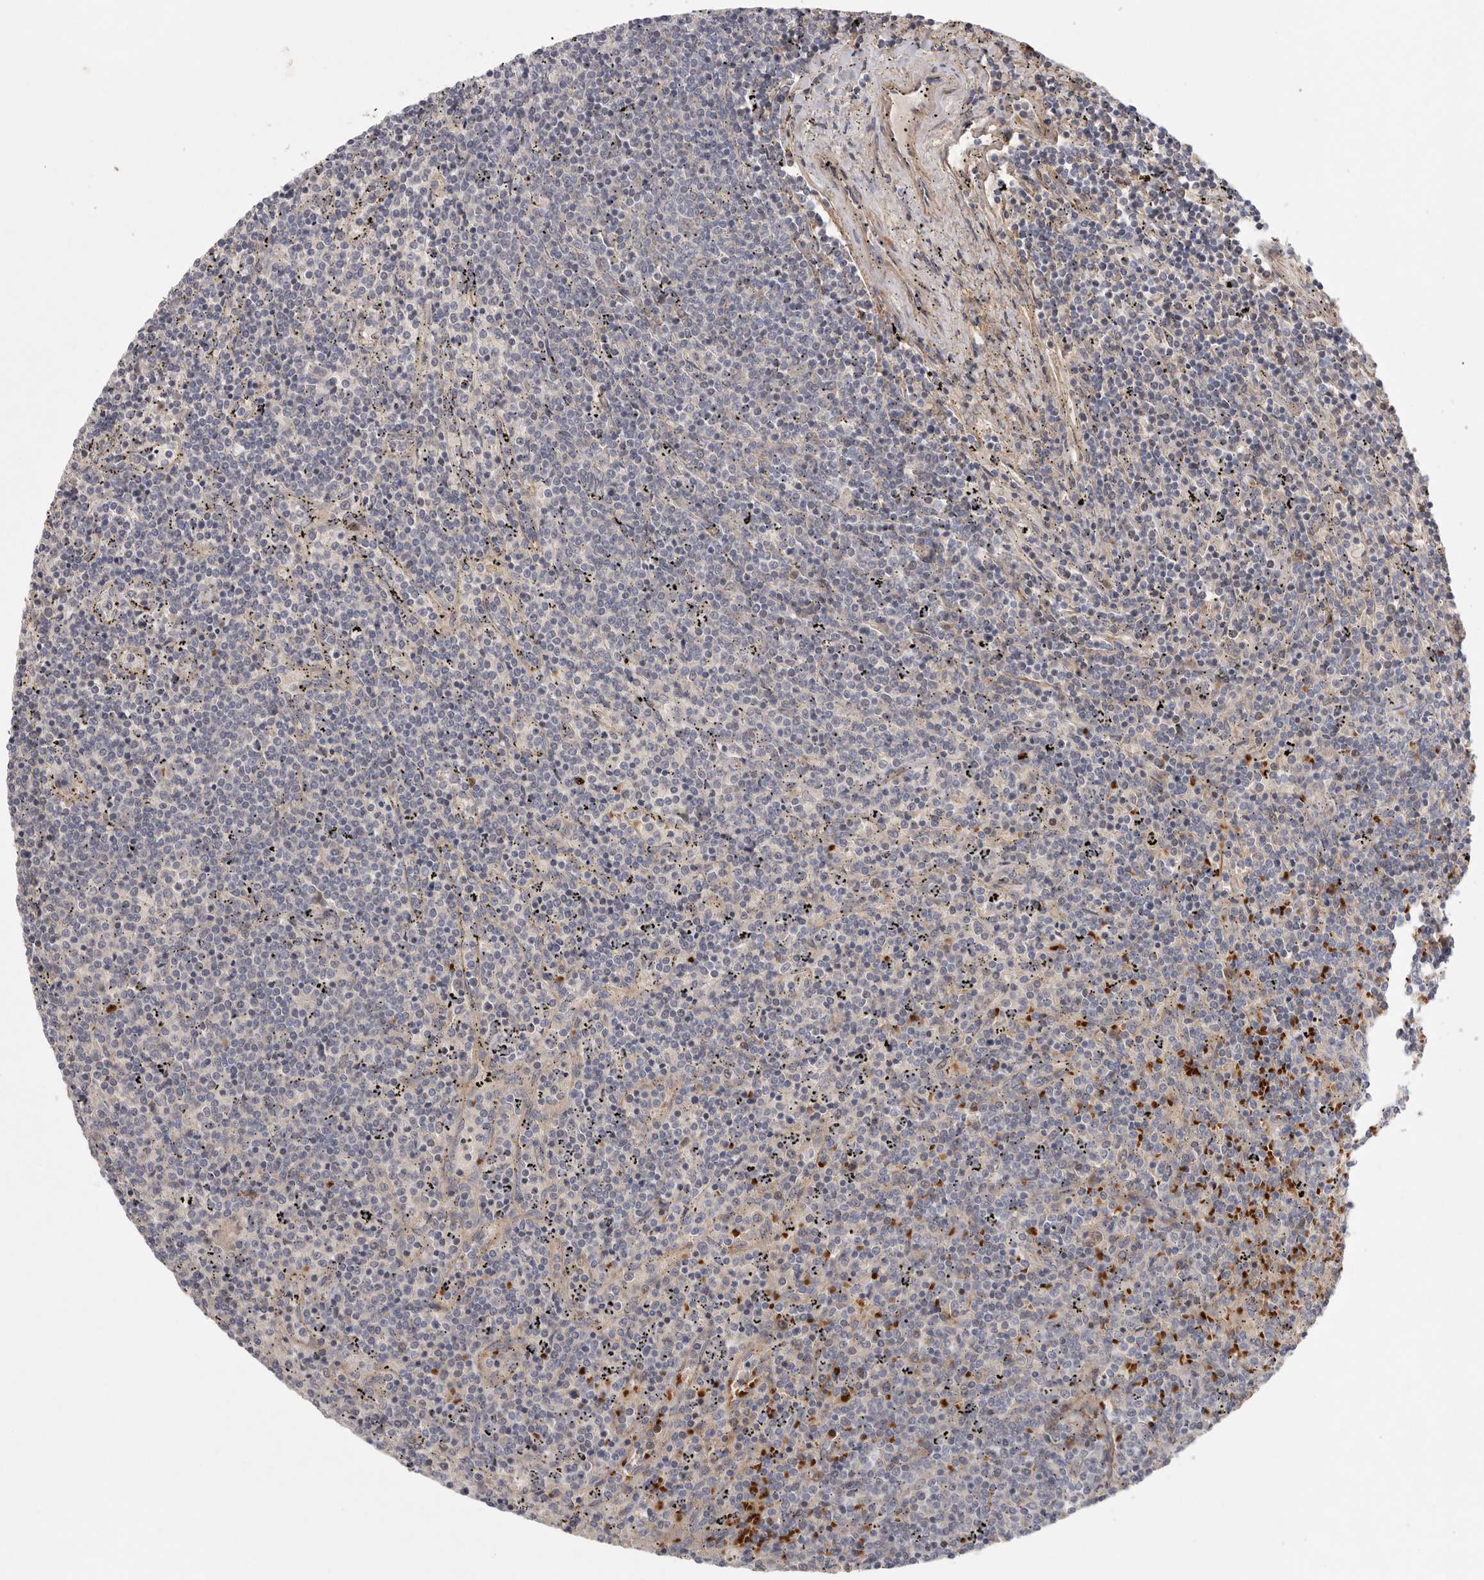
{"staining": {"intensity": "negative", "quantity": "none", "location": "none"}, "tissue": "lymphoma", "cell_type": "Tumor cells", "image_type": "cancer", "snomed": [{"axis": "morphology", "description": "Malignant lymphoma, non-Hodgkin's type, Low grade"}, {"axis": "topography", "description": "Spleen"}], "caption": "Tumor cells are negative for protein expression in human malignant lymphoma, non-Hodgkin's type (low-grade). The staining is performed using DAB brown chromogen with nuclei counter-stained in using hematoxylin.", "gene": "CFAP298", "patient": {"sex": "female", "age": 50}}